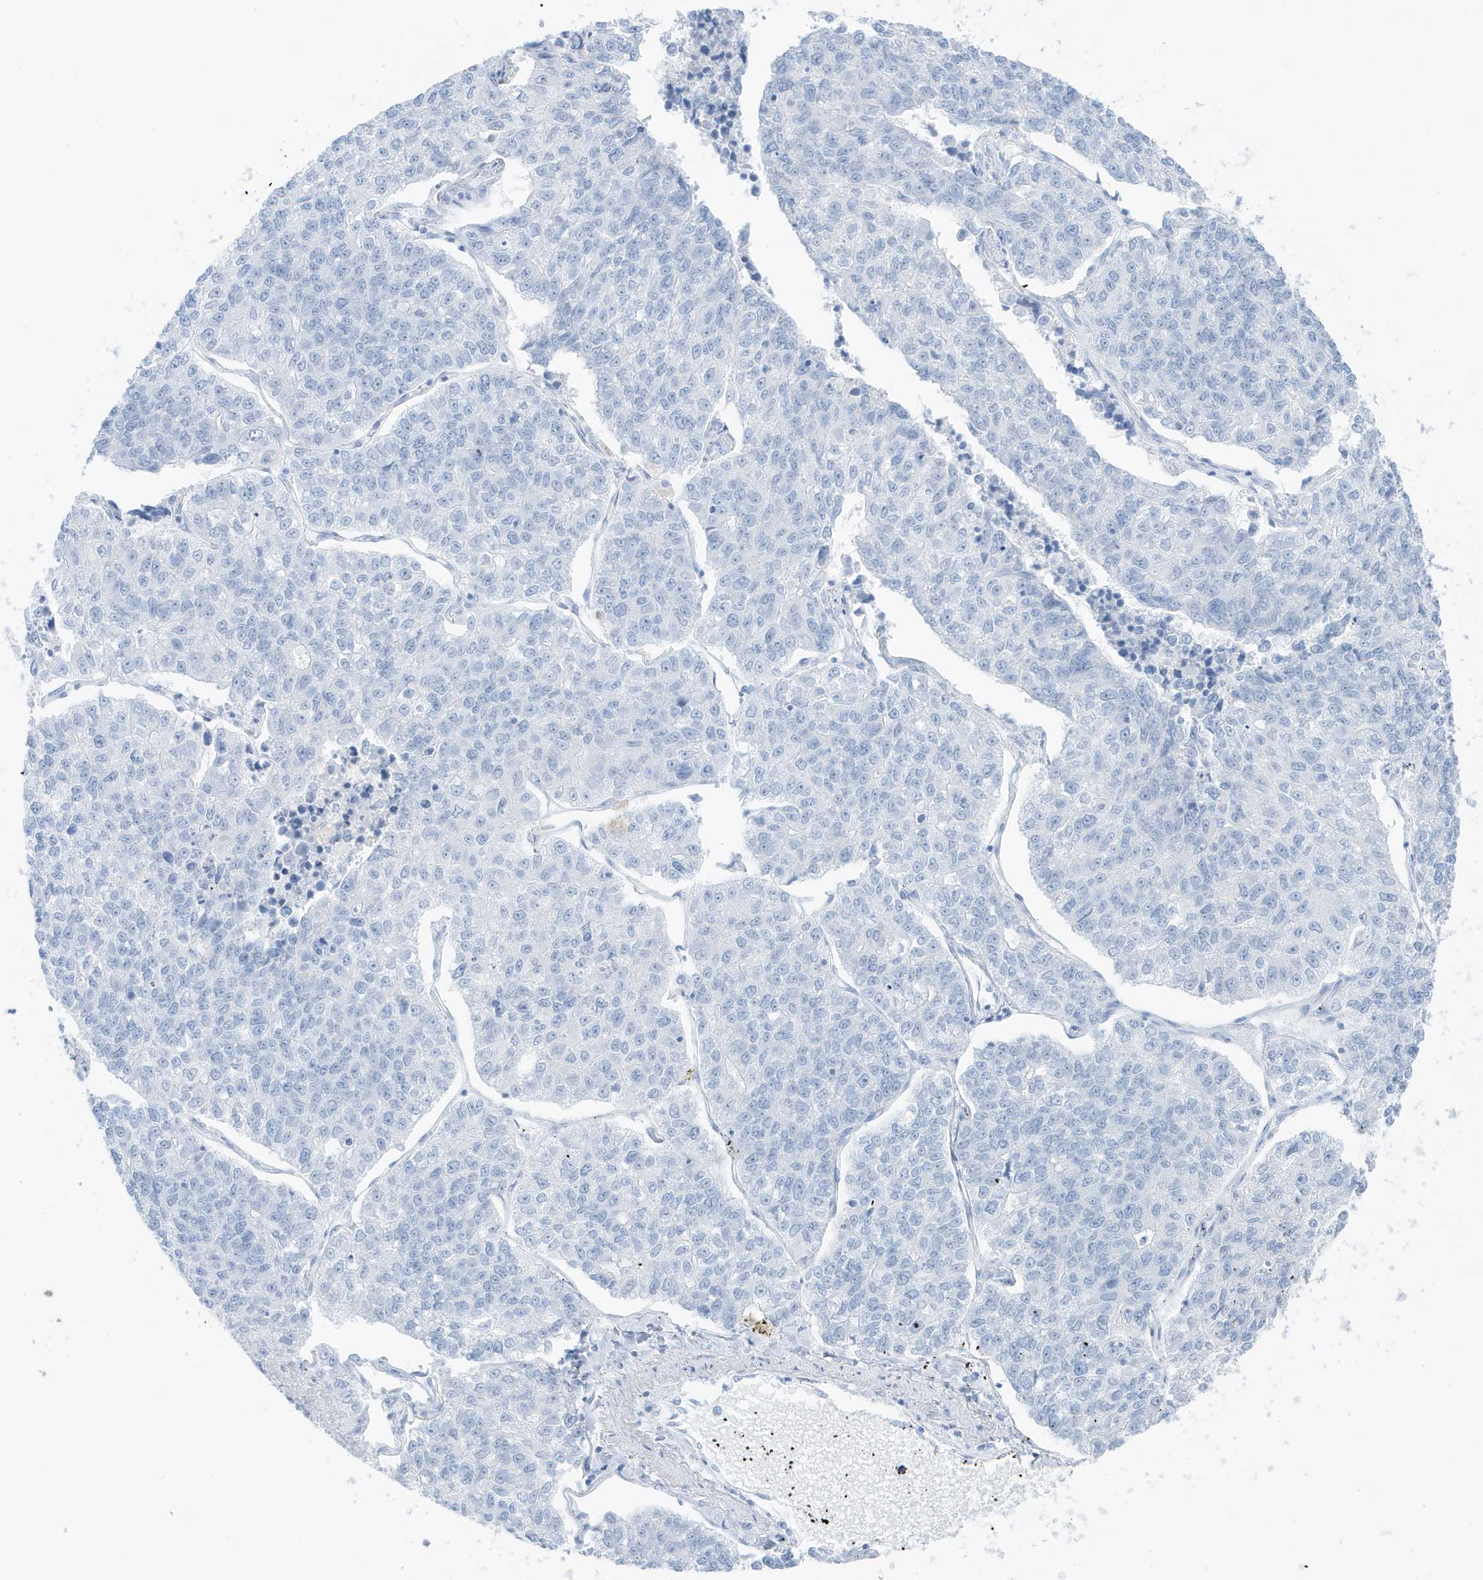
{"staining": {"intensity": "negative", "quantity": "none", "location": "none"}, "tissue": "lung cancer", "cell_type": "Tumor cells", "image_type": "cancer", "snomed": [{"axis": "morphology", "description": "Adenocarcinoma, NOS"}, {"axis": "topography", "description": "Lung"}], "caption": "The micrograph shows no staining of tumor cells in lung adenocarcinoma.", "gene": "SLC22A13", "patient": {"sex": "male", "age": 49}}